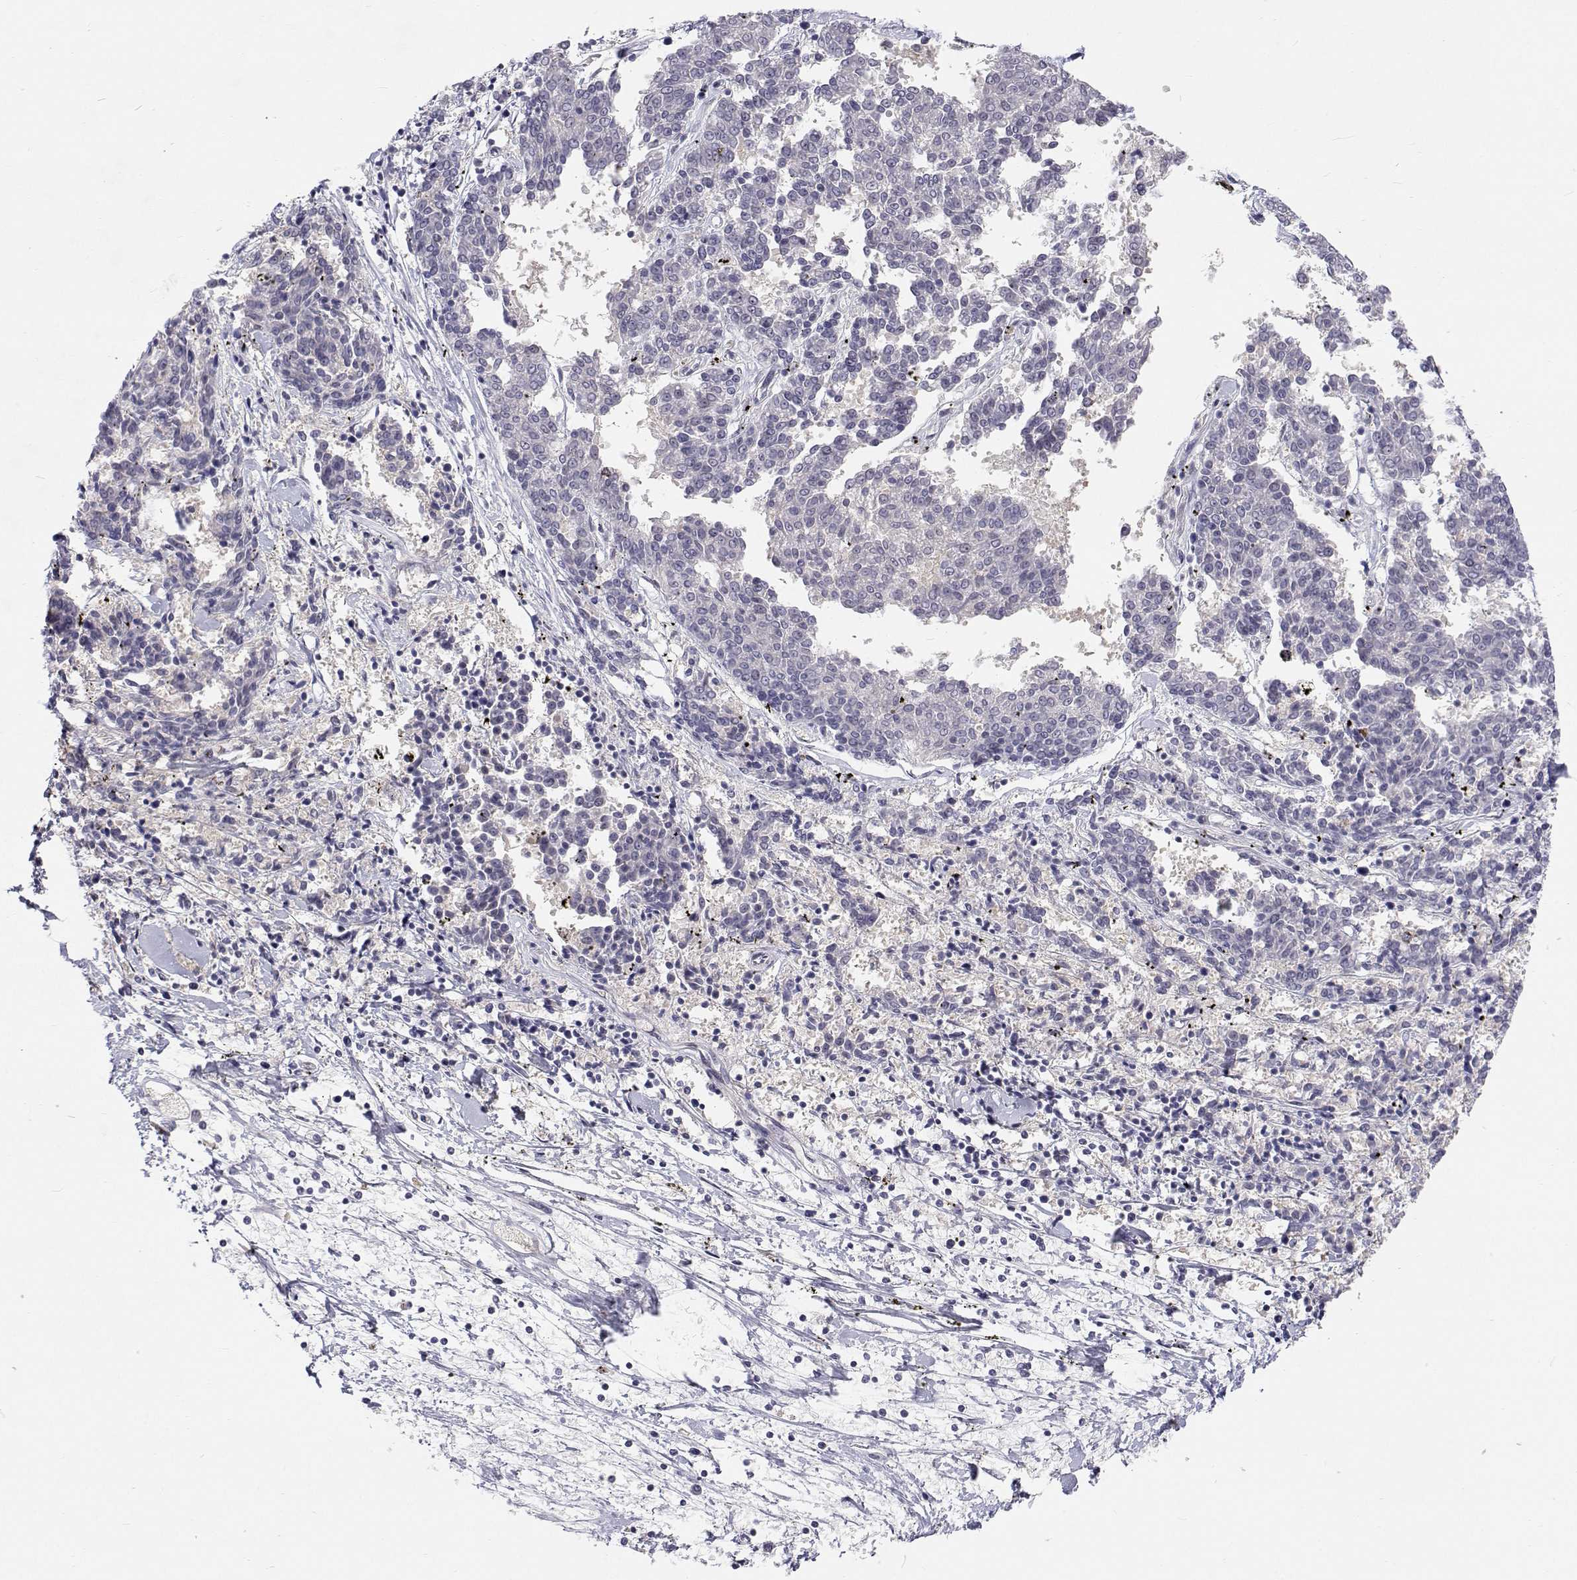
{"staining": {"intensity": "negative", "quantity": "none", "location": "none"}, "tissue": "melanoma", "cell_type": "Tumor cells", "image_type": "cancer", "snomed": [{"axis": "morphology", "description": "Malignant melanoma, NOS"}, {"axis": "topography", "description": "Skin"}], "caption": "Malignant melanoma was stained to show a protein in brown. There is no significant expression in tumor cells.", "gene": "MYPN", "patient": {"sex": "female", "age": 72}}